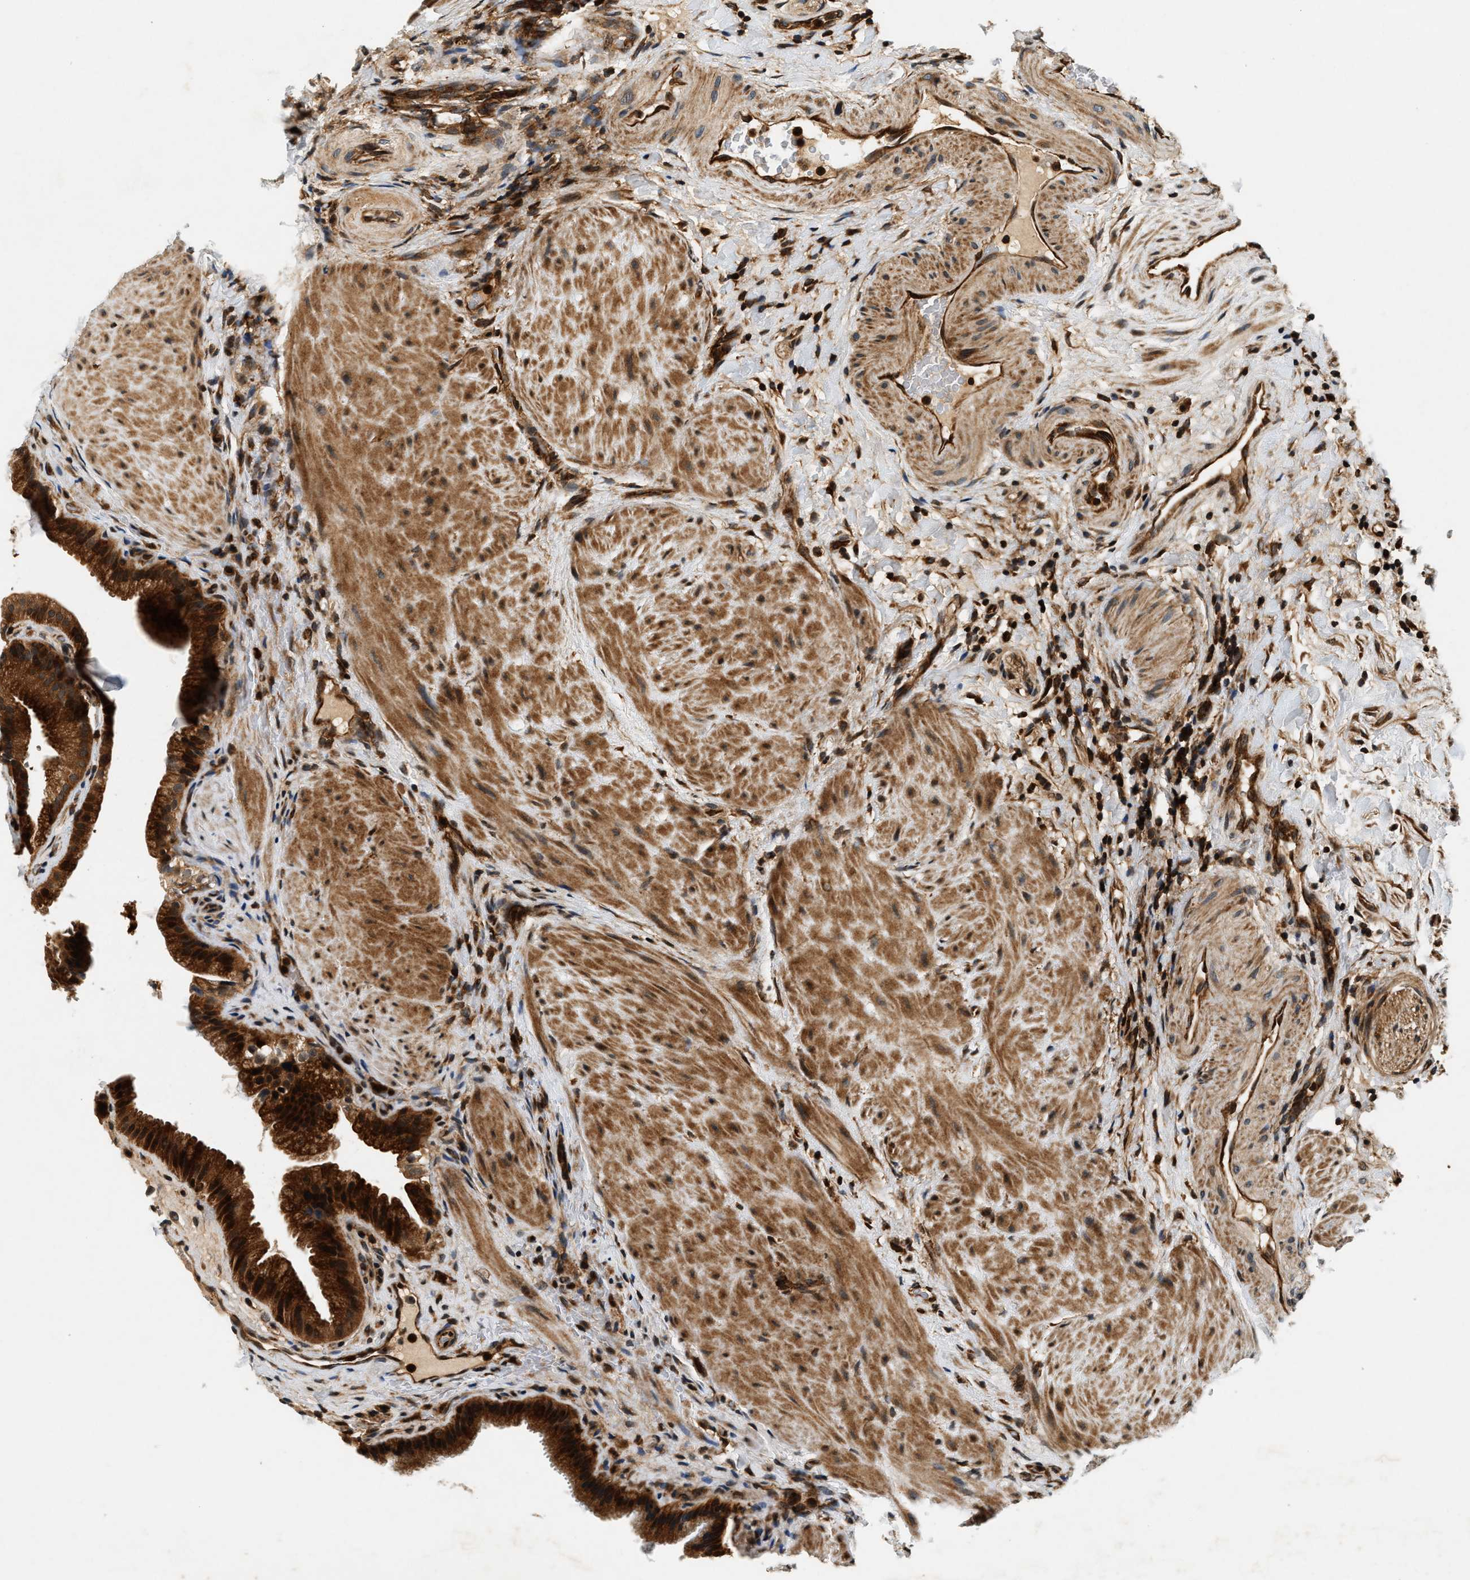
{"staining": {"intensity": "strong", "quantity": ">75%", "location": "cytoplasmic/membranous"}, "tissue": "gallbladder", "cell_type": "Glandular cells", "image_type": "normal", "snomed": [{"axis": "morphology", "description": "Normal tissue, NOS"}, {"axis": "topography", "description": "Gallbladder"}], "caption": "Protein analysis of normal gallbladder reveals strong cytoplasmic/membranous positivity in approximately >75% of glandular cells. (DAB = brown stain, brightfield microscopy at high magnification).", "gene": "SAMD9", "patient": {"sex": "male", "age": 49}}